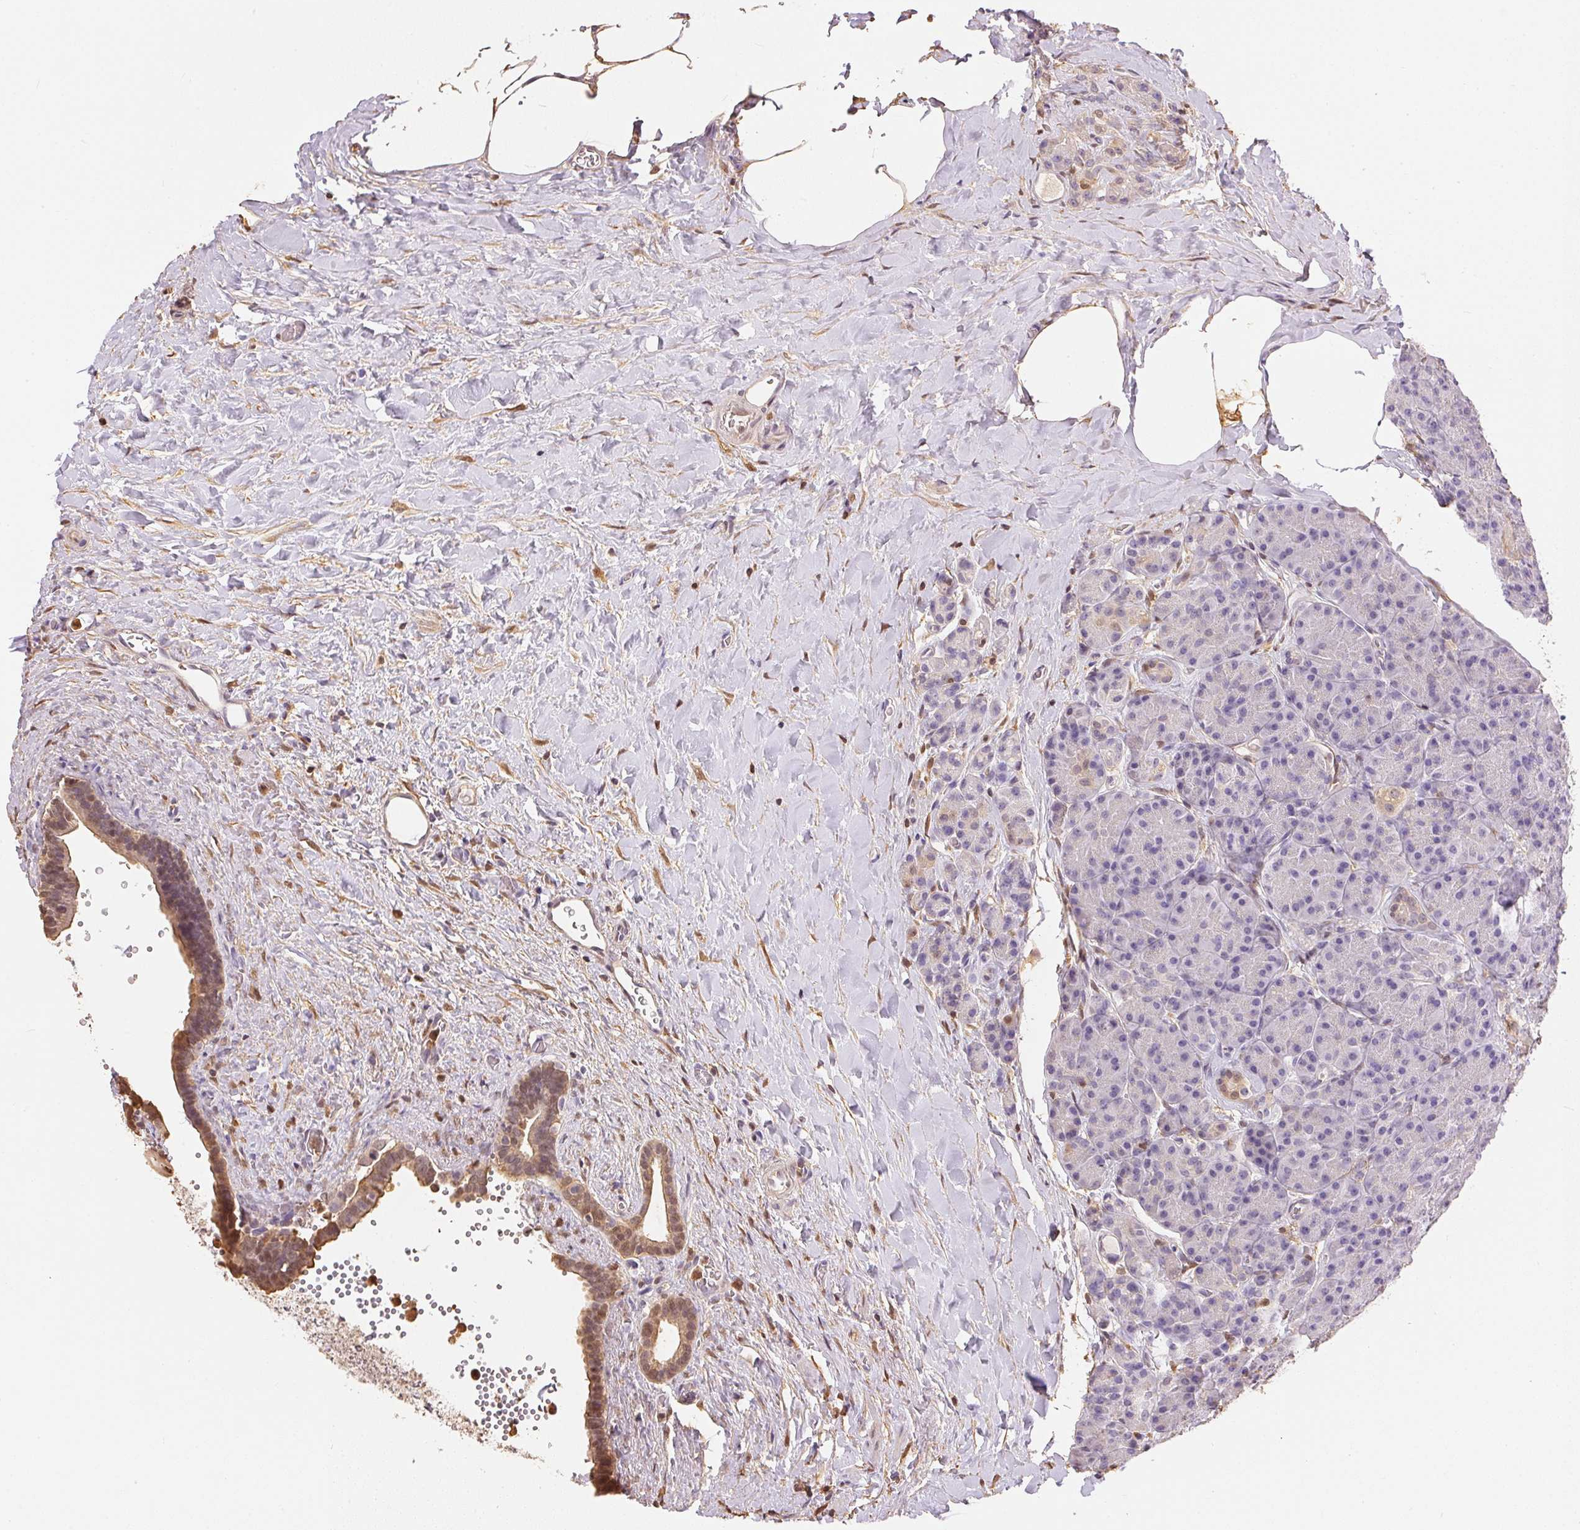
{"staining": {"intensity": "weak", "quantity": "<25%", "location": "cytoplasmic/membranous,nuclear"}, "tissue": "pancreas", "cell_type": "Exocrine glandular cells", "image_type": "normal", "snomed": [{"axis": "morphology", "description": "Normal tissue, NOS"}, {"axis": "topography", "description": "Pancreas"}], "caption": "A high-resolution photomicrograph shows immunohistochemistry staining of normal pancreas, which reveals no significant expression in exocrine glandular cells.", "gene": "S100A3", "patient": {"sex": "male", "age": 57}}